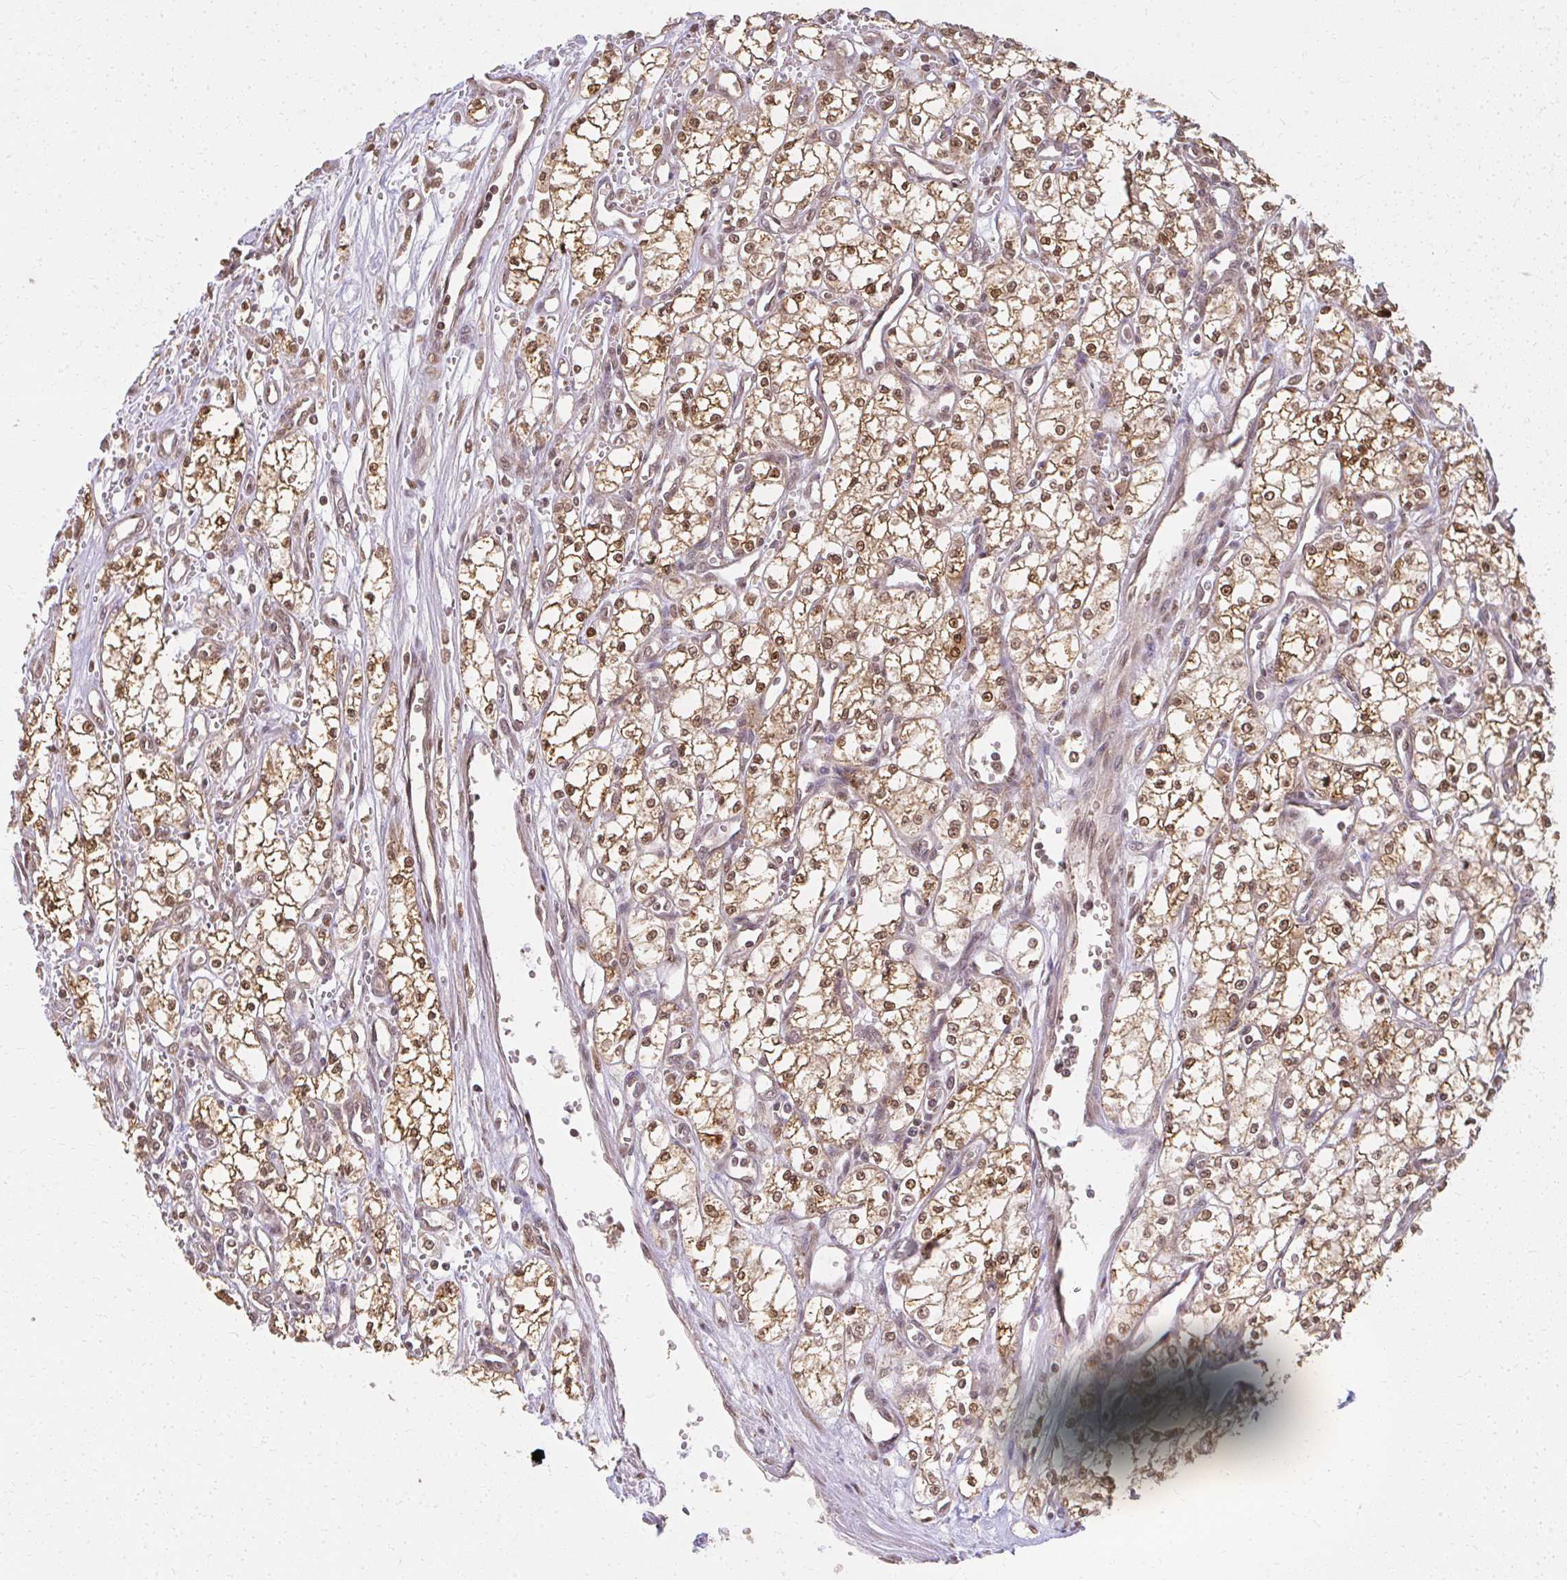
{"staining": {"intensity": "moderate", "quantity": ">75%", "location": "cytoplasmic/membranous,nuclear"}, "tissue": "renal cancer", "cell_type": "Tumor cells", "image_type": "cancer", "snomed": [{"axis": "morphology", "description": "Adenocarcinoma, NOS"}, {"axis": "topography", "description": "Kidney"}], "caption": "Immunohistochemical staining of human renal adenocarcinoma shows moderate cytoplasmic/membranous and nuclear protein staining in about >75% of tumor cells.", "gene": "LARS2", "patient": {"sex": "male", "age": 59}}